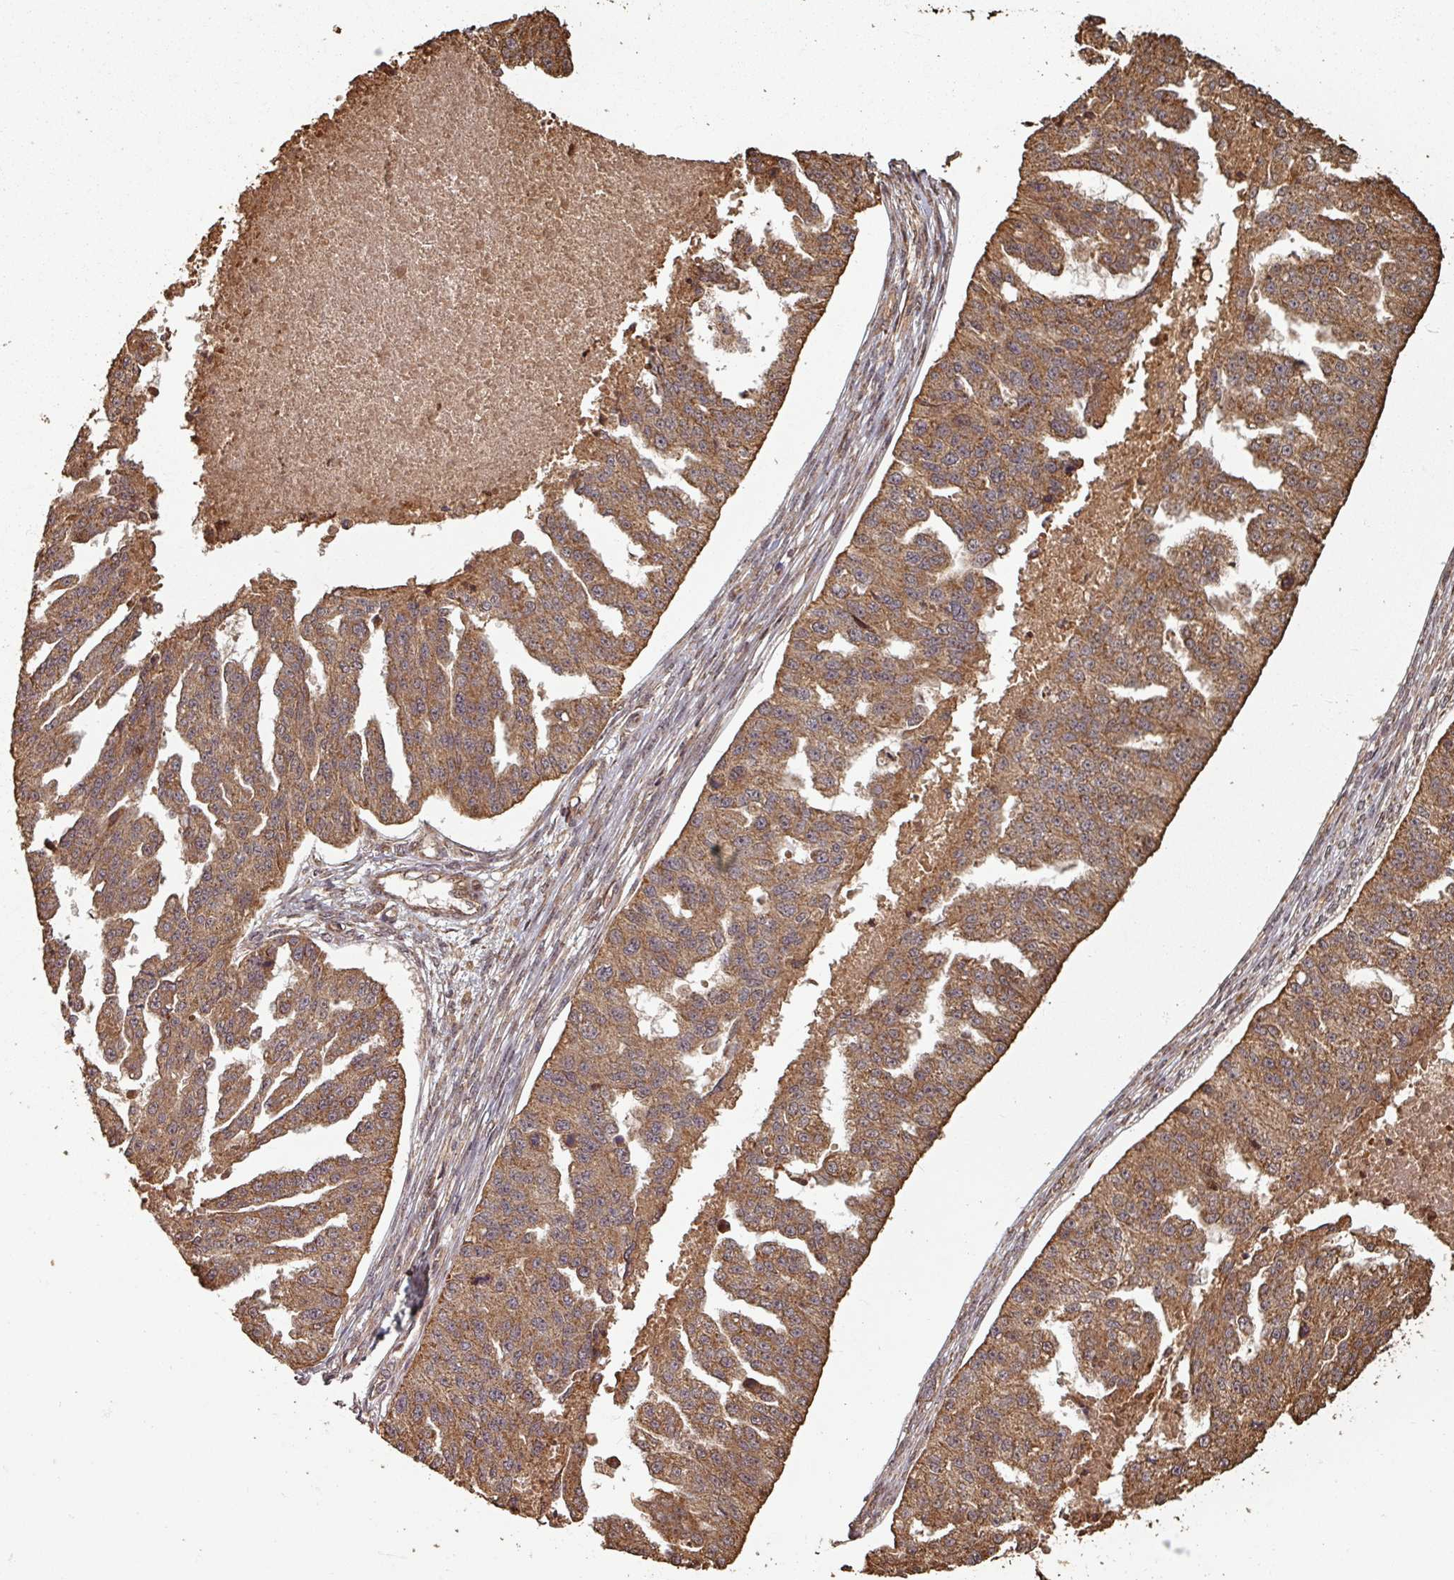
{"staining": {"intensity": "moderate", "quantity": ">75%", "location": "cytoplasmic/membranous"}, "tissue": "ovarian cancer", "cell_type": "Tumor cells", "image_type": "cancer", "snomed": [{"axis": "morphology", "description": "Cystadenocarcinoma, serous, NOS"}, {"axis": "topography", "description": "Ovary"}], "caption": "This photomicrograph displays IHC staining of ovarian serous cystadenocarcinoma, with medium moderate cytoplasmic/membranous positivity in about >75% of tumor cells.", "gene": "EID1", "patient": {"sex": "female", "age": 58}}